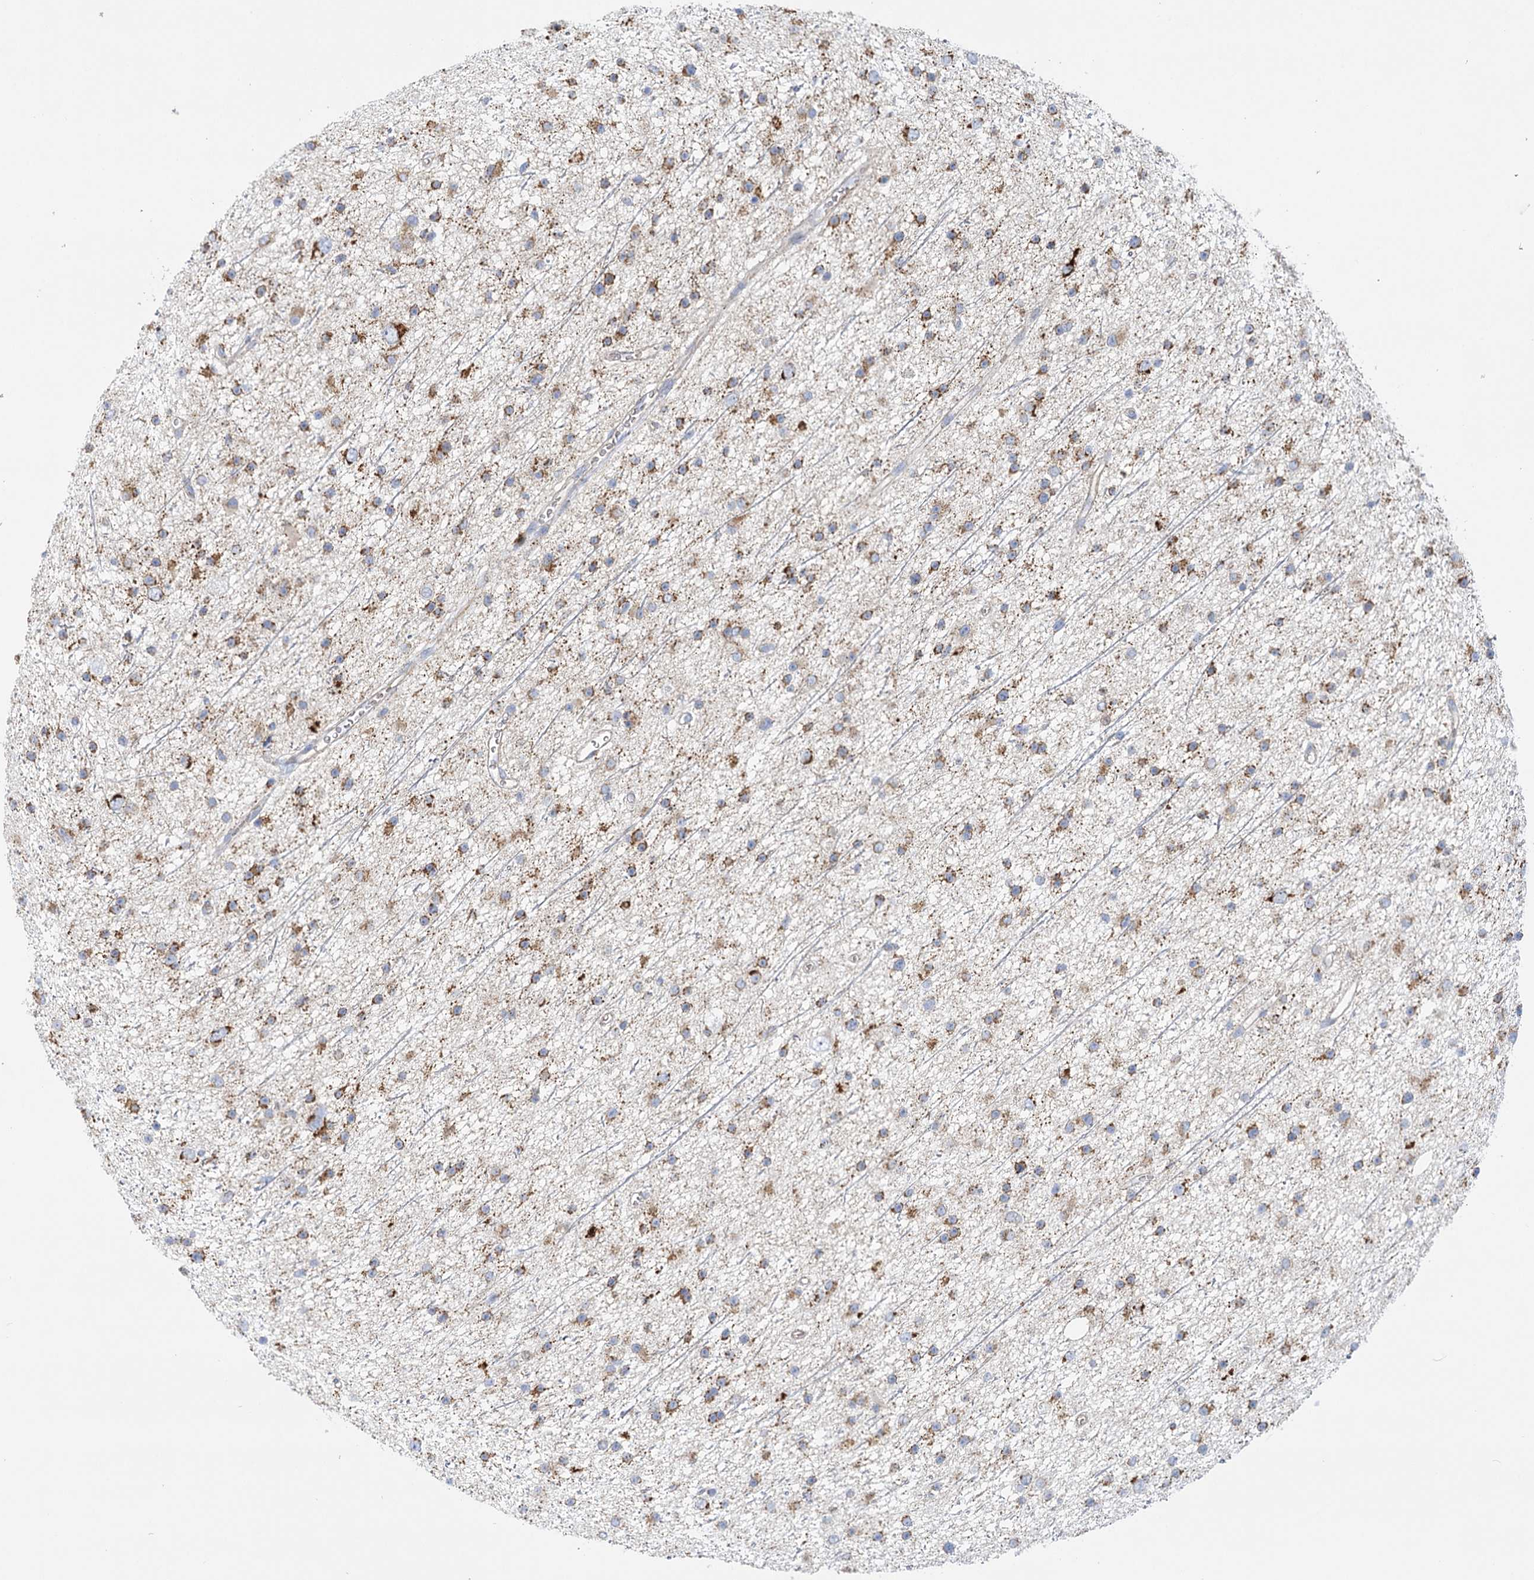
{"staining": {"intensity": "strong", "quantity": ">75%", "location": "cytoplasmic/membranous"}, "tissue": "glioma", "cell_type": "Tumor cells", "image_type": "cancer", "snomed": [{"axis": "morphology", "description": "Glioma, malignant, Low grade"}, {"axis": "topography", "description": "Cerebral cortex"}], "caption": "Immunohistochemical staining of human glioma displays high levels of strong cytoplasmic/membranous protein expression in about >75% of tumor cells.", "gene": "DHTKD1", "patient": {"sex": "female", "age": 39}}